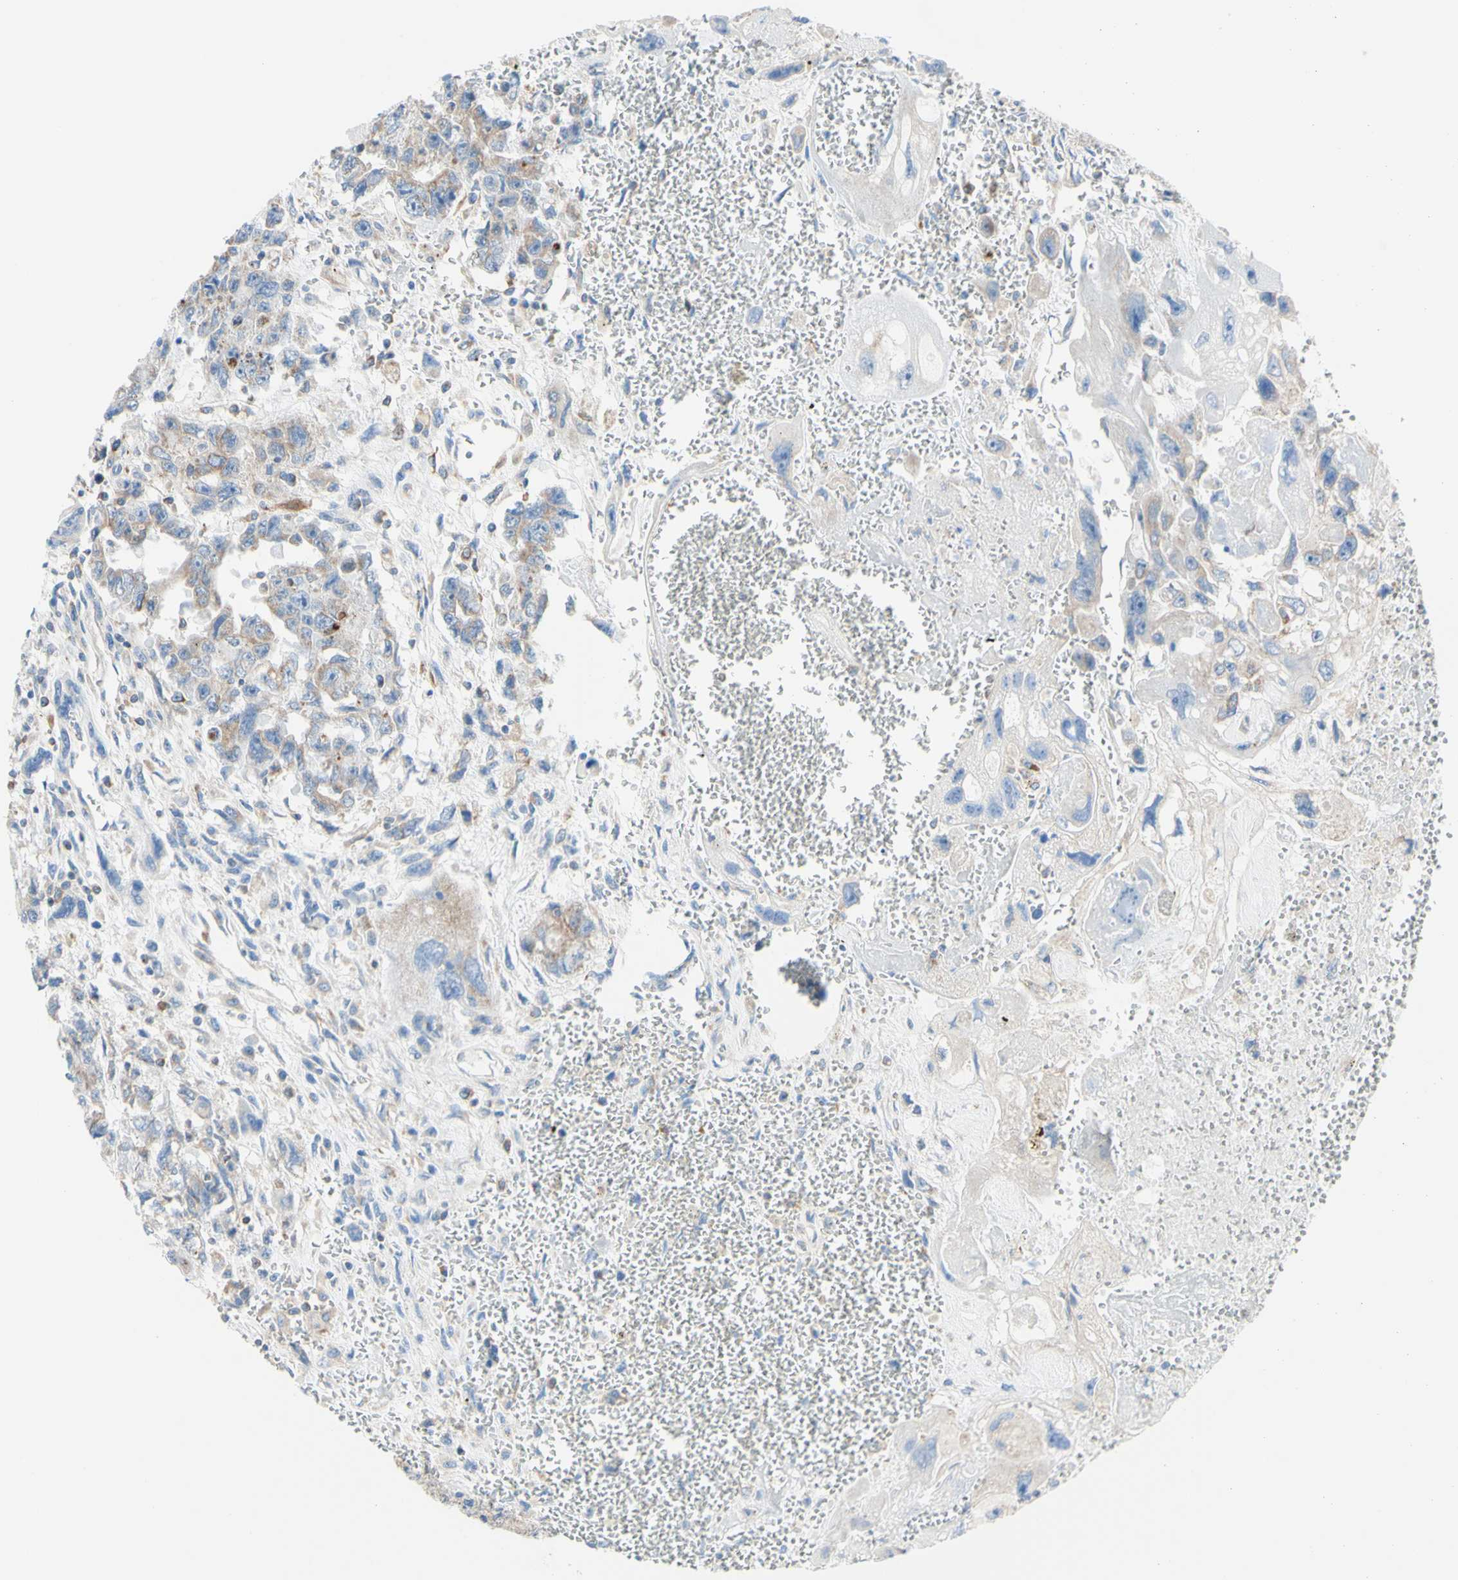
{"staining": {"intensity": "weak", "quantity": "<25%", "location": "cytoplasmic/membranous"}, "tissue": "testis cancer", "cell_type": "Tumor cells", "image_type": "cancer", "snomed": [{"axis": "morphology", "description": "Carcinoma, Embryonal, NOS"}, {"axis": "topography", "description": "Testis"}], "caption": "There is no significant staining in tumor cells of embryonal carcinoma (testis). (DAB immunohistochemistry visualized using brightfield microscopy, high magnification).", "gene": "RETREG2", "patient": {"sex": "male", "age": 28}}